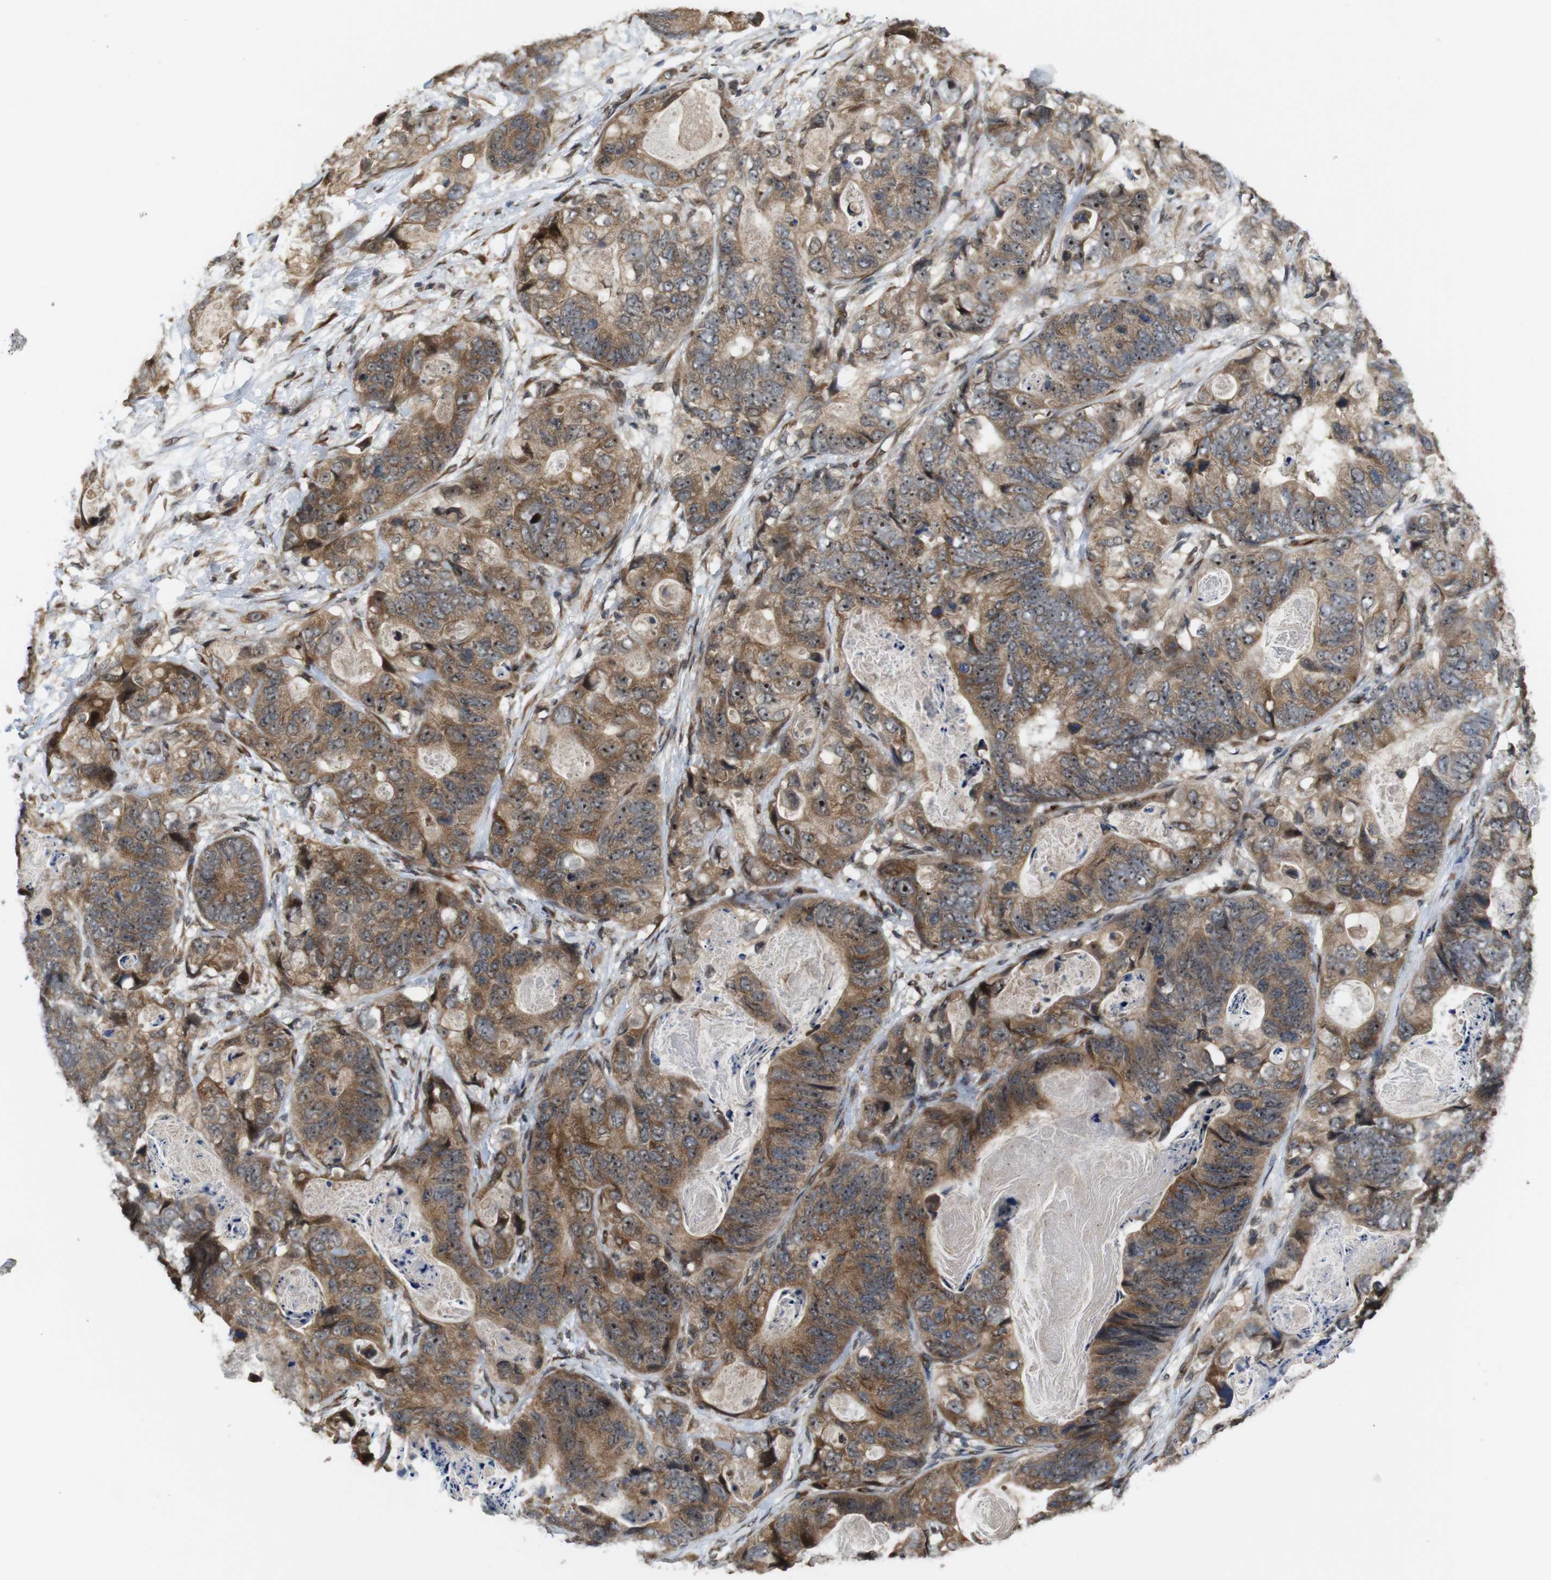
{"staining": {"intensity": "moderate", "quantity": ">75%", "location": "cytoplasmic/membranous,nuclear"}, "tissue": "stomach cancer", "cell_type": "Tumor cells", "image_type": "cancer", "snomed": [{"axis": "morphology", "description": "Adenocarcinoma, NOS"}, {"axis": "topography", "description": "Stomach"}], "caption": "DAB immunohistochemical staining of human adenocarcinoma (stomach) exhibits moderate cytoplasmic/membranous and nuclear protein positivity in approximately >75% of tumor cells. The staining was performed using DAB to visualize the protein expression in brown, while the nuclei were stained in blue with hematoxylin (Magnification: 20x).", "gene": "EFCAB14", "patient": {"sex": "female", "age": 89}}